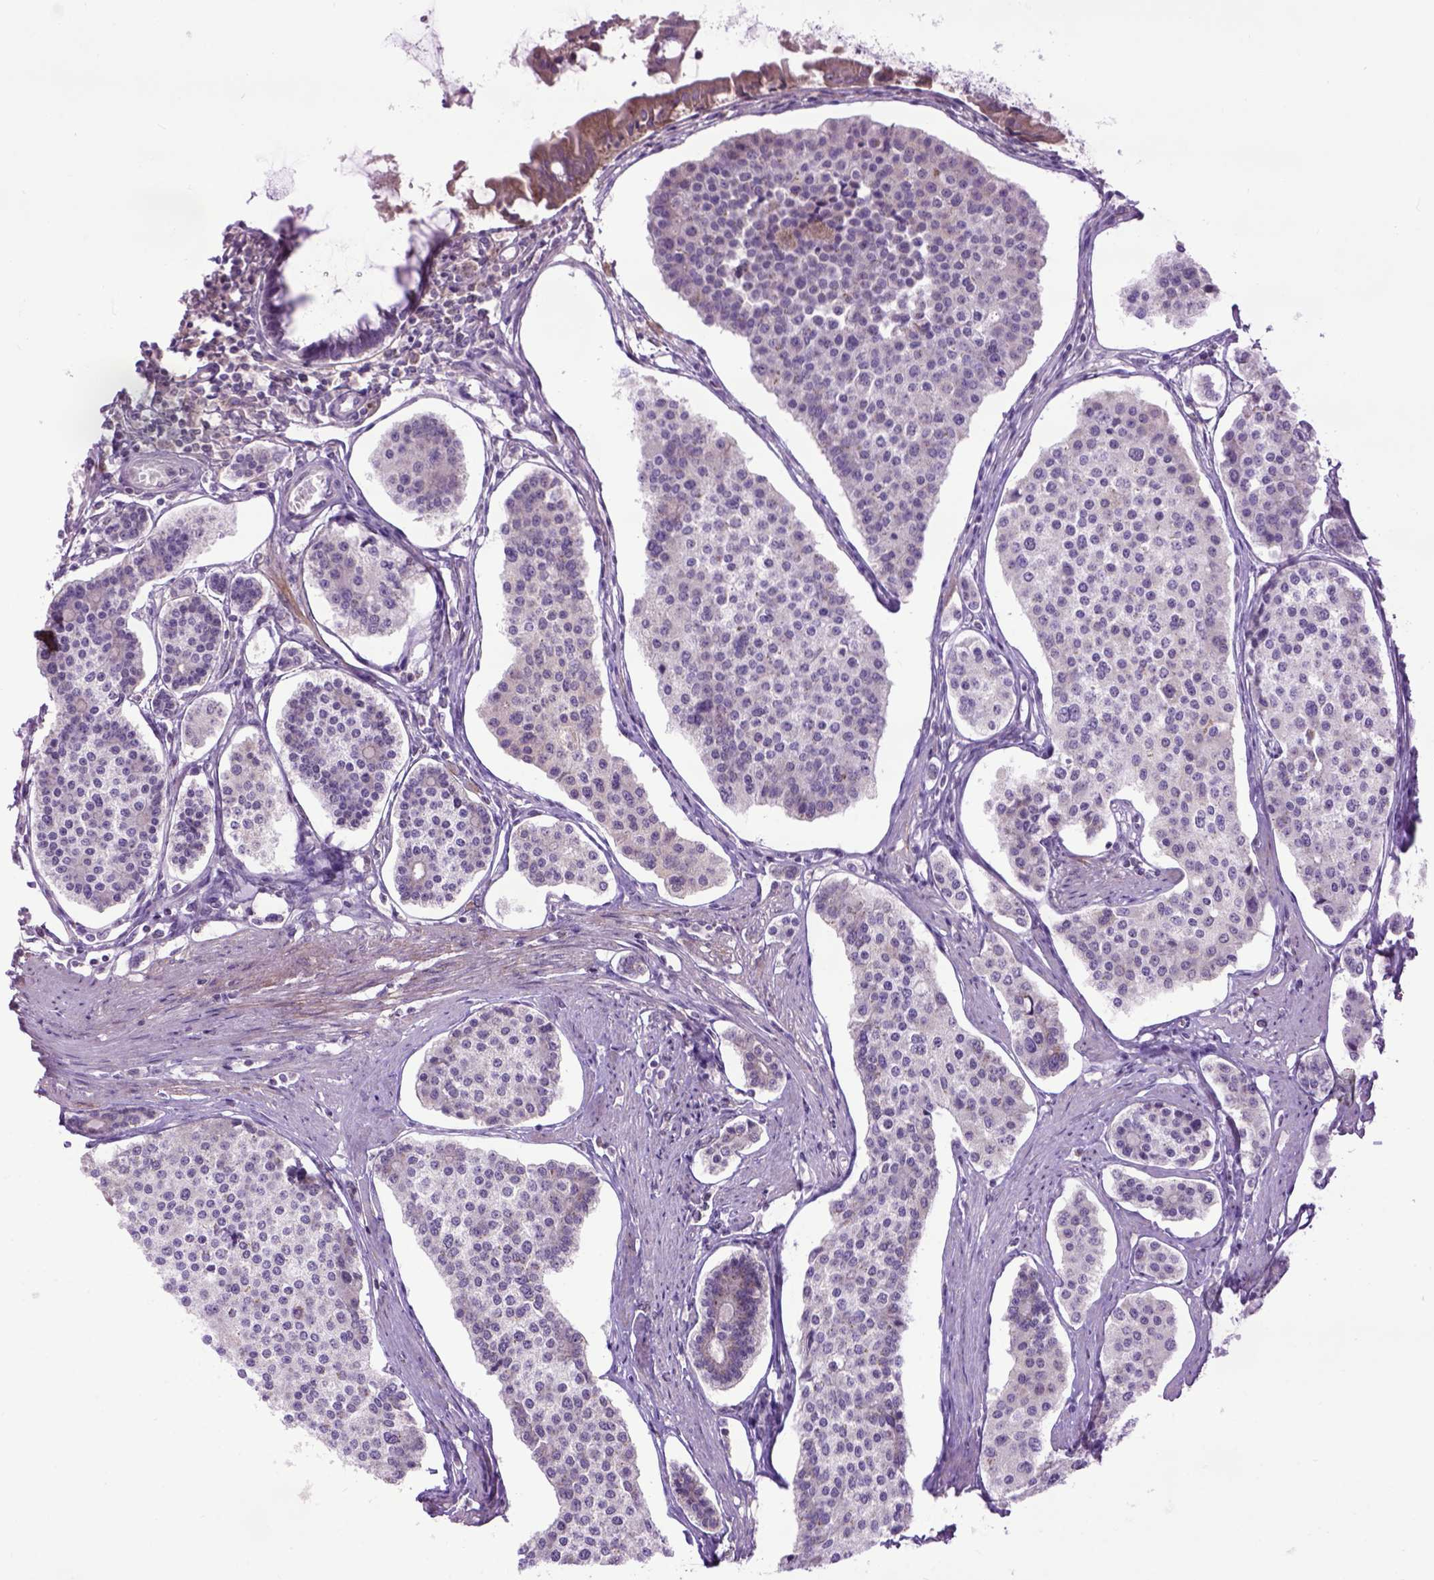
{"staining": {"intensity": "negative", "quantity": "none", "location": "none"}, "tissue": "carcinoid", "cell_type": "Tumor cells", "image_type": "cancer", "snomed": [{"axis": "morphology", "description": "Carcinoid, malignant, NOS"}, {"axis": "topography", "description": "Small intestine"}], "caption": "Human malignant carcinoid stained for a protein using IHC shows no expression in tumor cells.", "gene": "EMILIN3", "patient": {"sex": "female", "age": 65}}